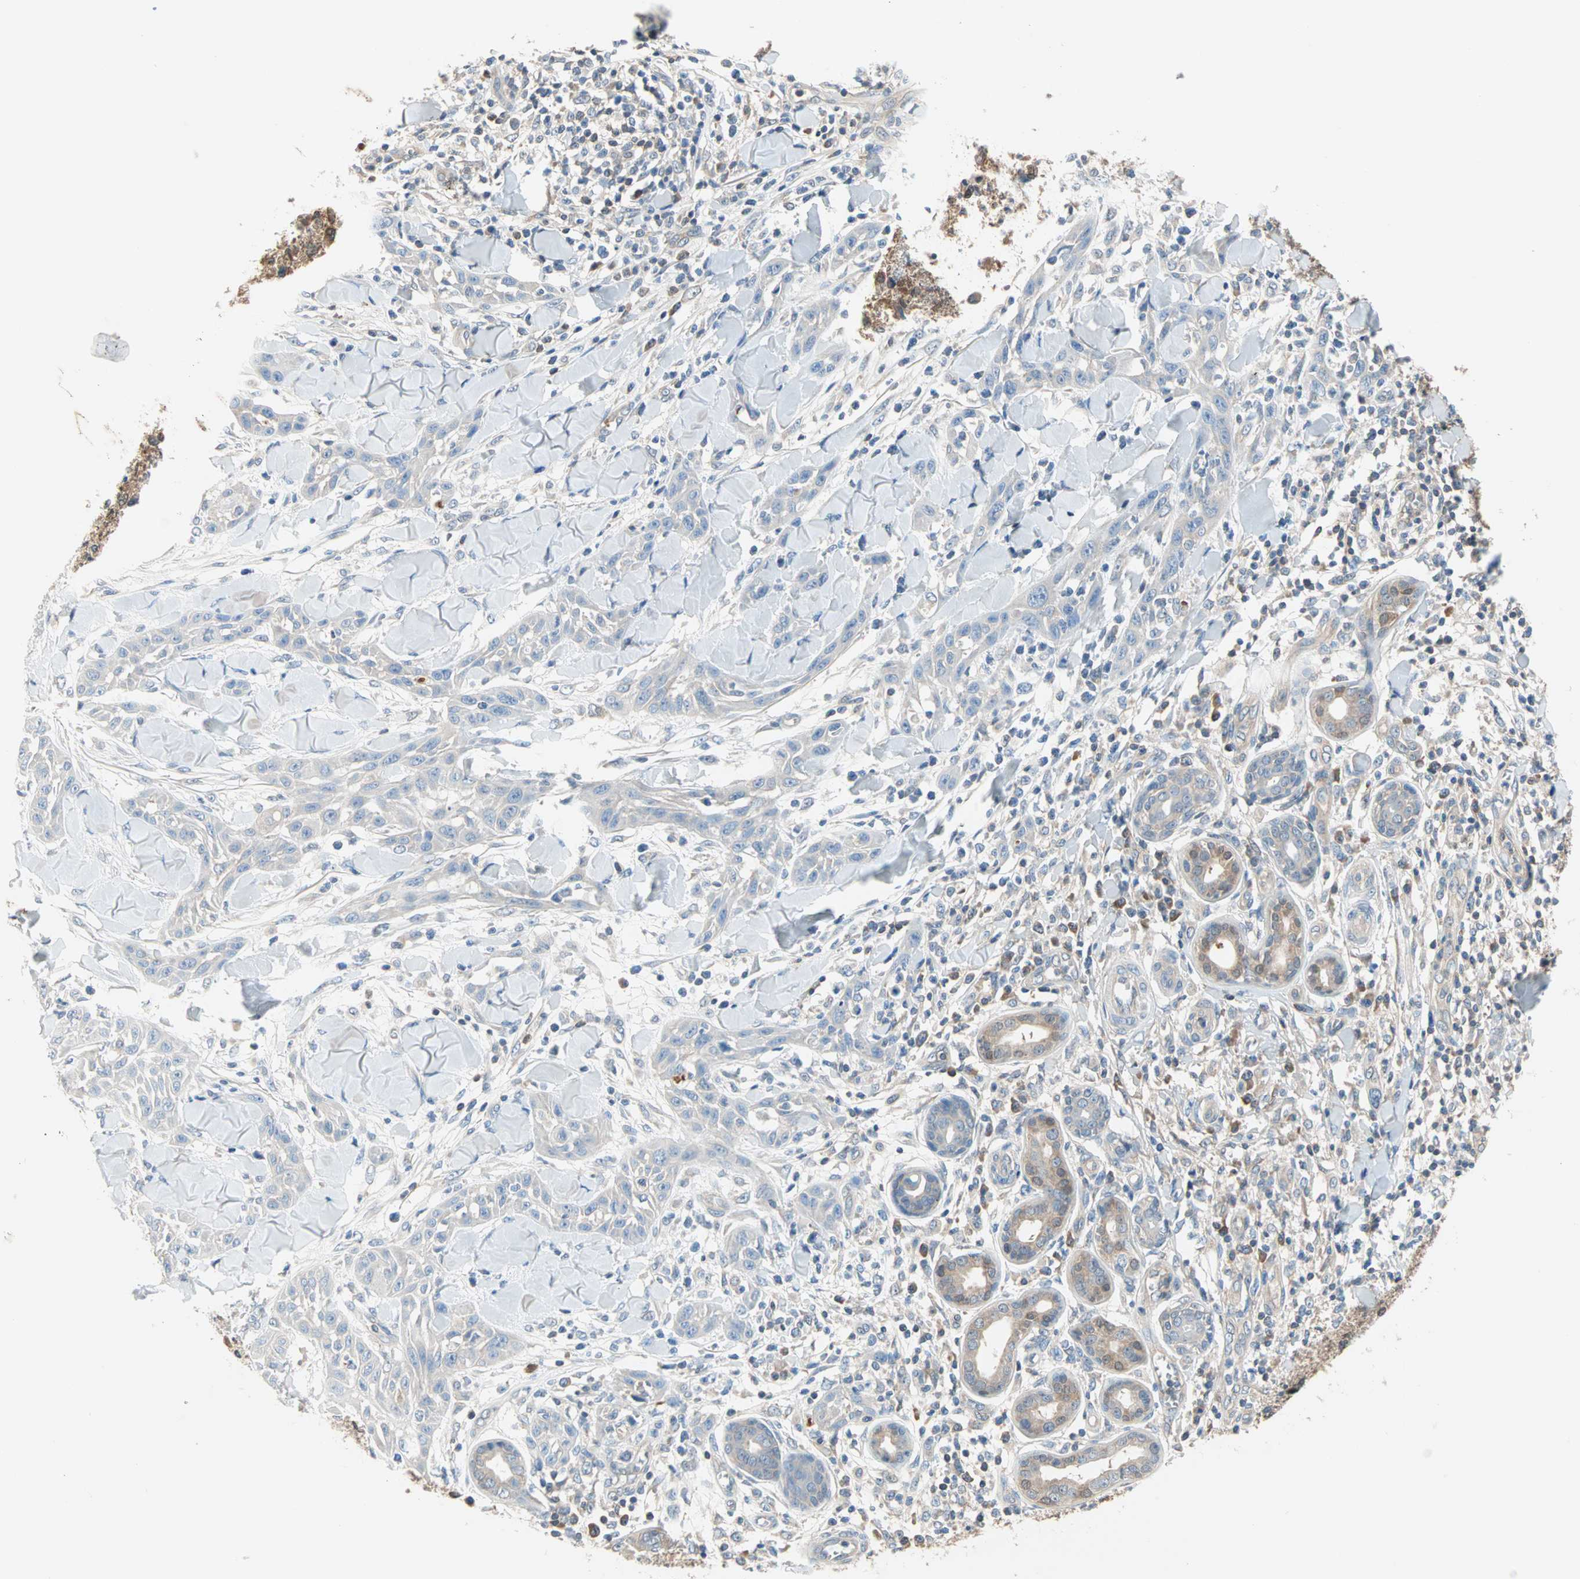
{"staining": {"intensity": "negative", "quantity": "none", "location": "none"}, "tissue": "skin cancer", "cell_type": "Tumor cells", "image_type": "cancer", "snomed": [{"axis": "morphology", "description": "Squamous cell carcinoma, NOS"}, {"axis": "topography", "description": "Skin"}], "caption": "Skin cancer was stained to show a protein in brown. There is no significant staining in tumor cells.", "gene": "MPI", "patient": {"sex": "male", "age": 24}}